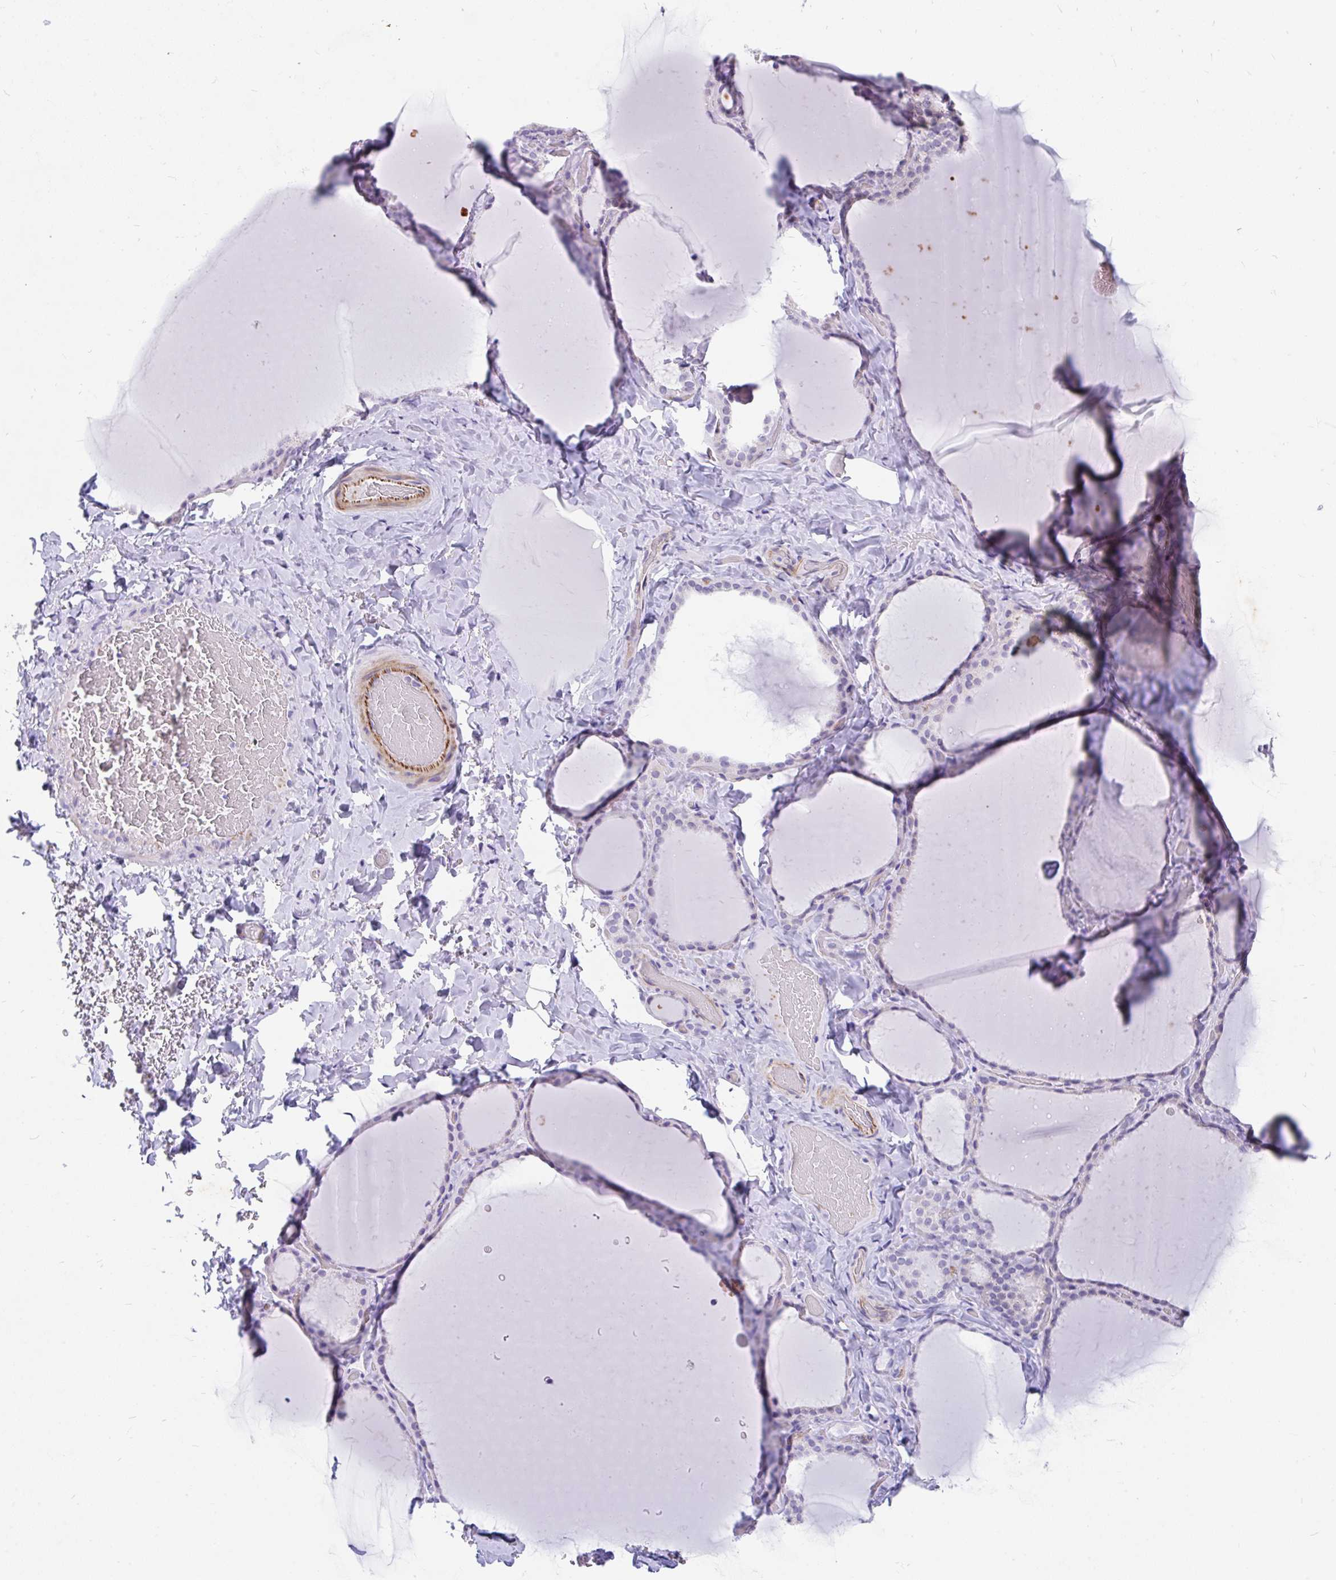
{"staining": {"intensity": "negative", "quantity": "none", "location": "none"}, "tissue": "thyroid gland", "cell_type": "Glandular cells", "image_type": "normal", "snomed": [{"axis": "morphology", "description": "Normal tissue, NOS"}, {"axis": "topography", "description": "Thyroid gland"}], "caption": "Glandular cells are negative for brown protein staining in unremarkable thyroid gland.", "gene": "EML5", "patient": {"sex": "female", "age": 22}}